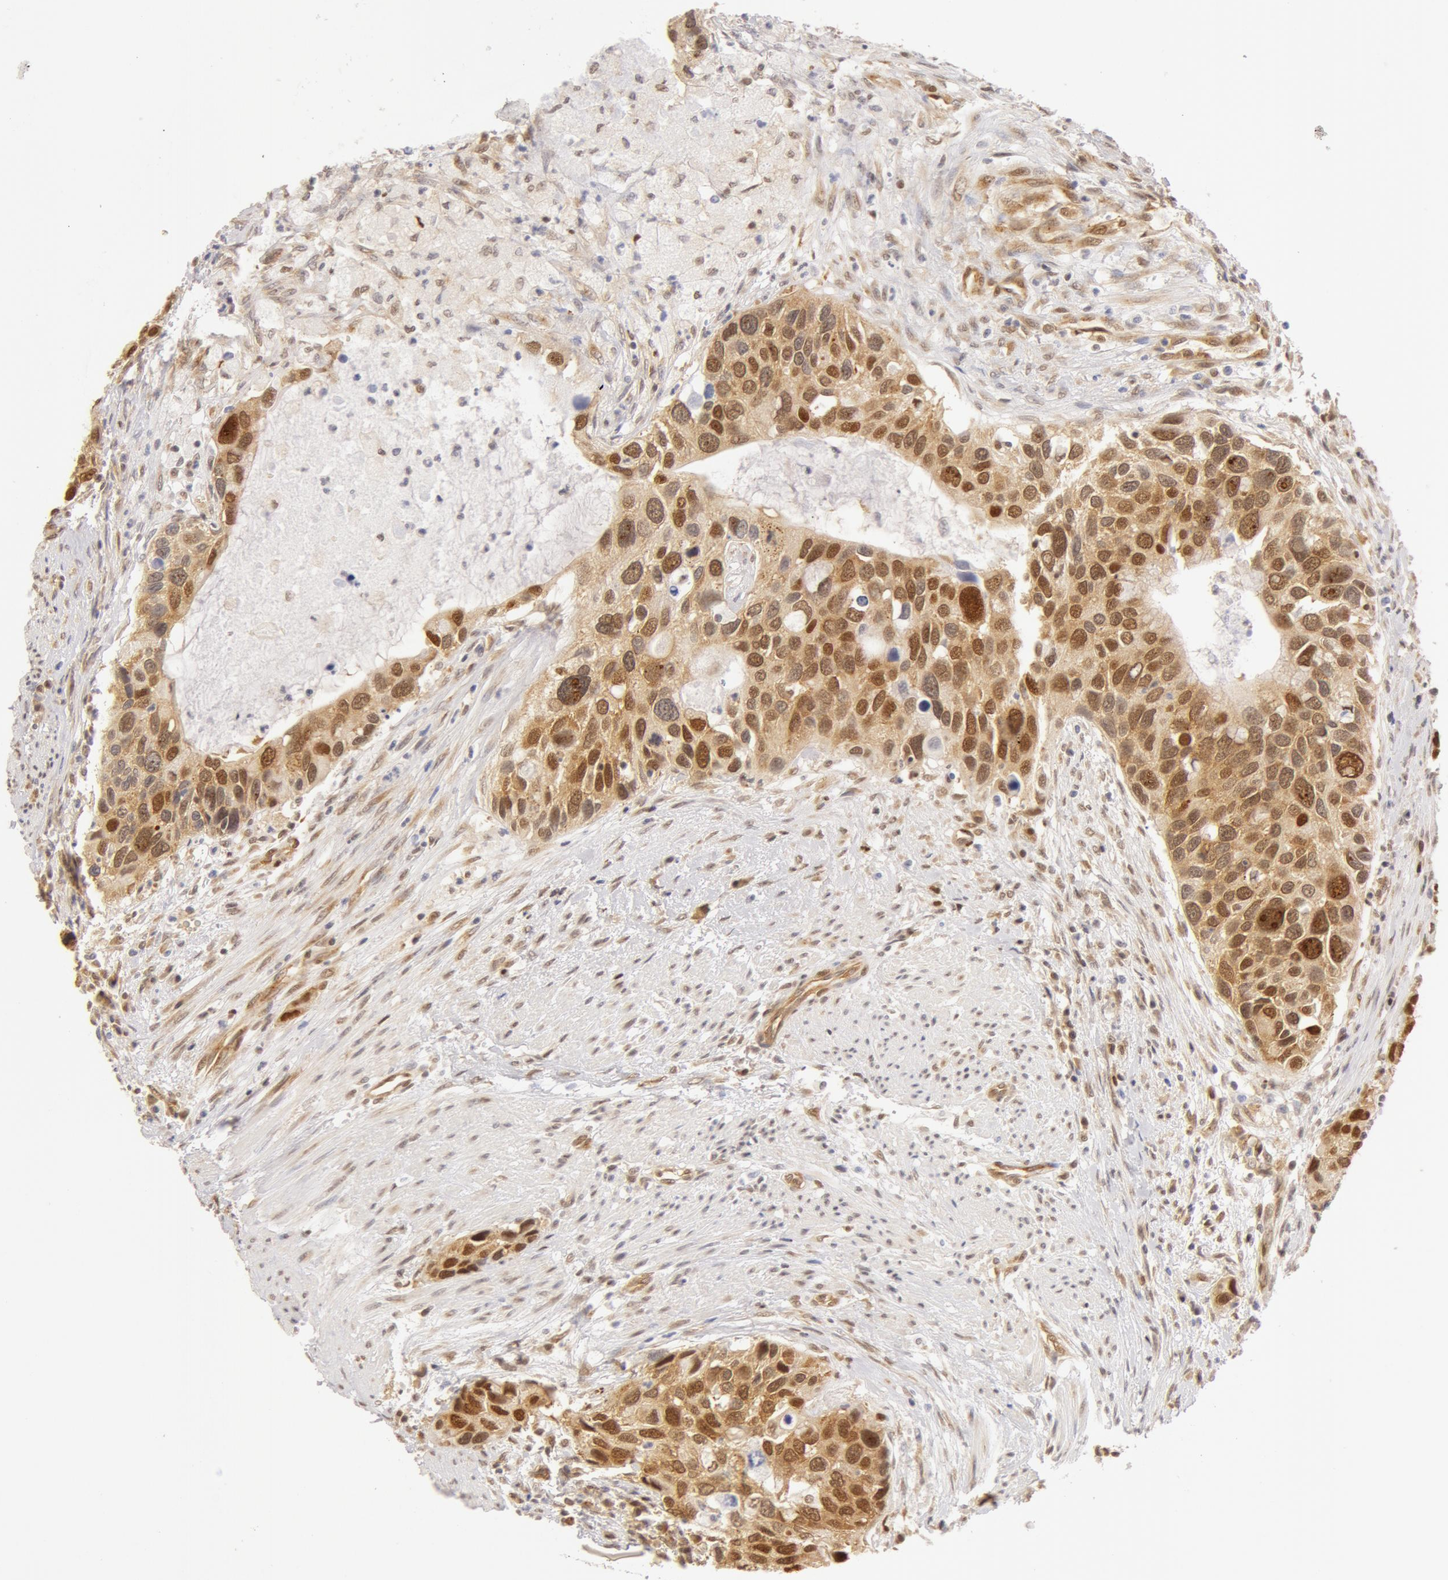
{"staining": {"intensity": "moderate", "quantity": ">75%", "location": "cytoplasmic/membranous"}, "tissue": "urothelial cancer", "cell_type": "Tumor cells", "image_type": "cancer", "snomed": [{"axis": "morphology", "description": "Urothelial carcinoma, High grade"}, {"axis": "topography", "description": "Urinary bladder"}], "caption": "Protein staining of urothelial cancer tissue exhibits moderate cytoplasmic/membranous positivity in about >75% of tumor cells.", "gene": "DDX3Y", "patient": {"sex": "male", "age": 66}}